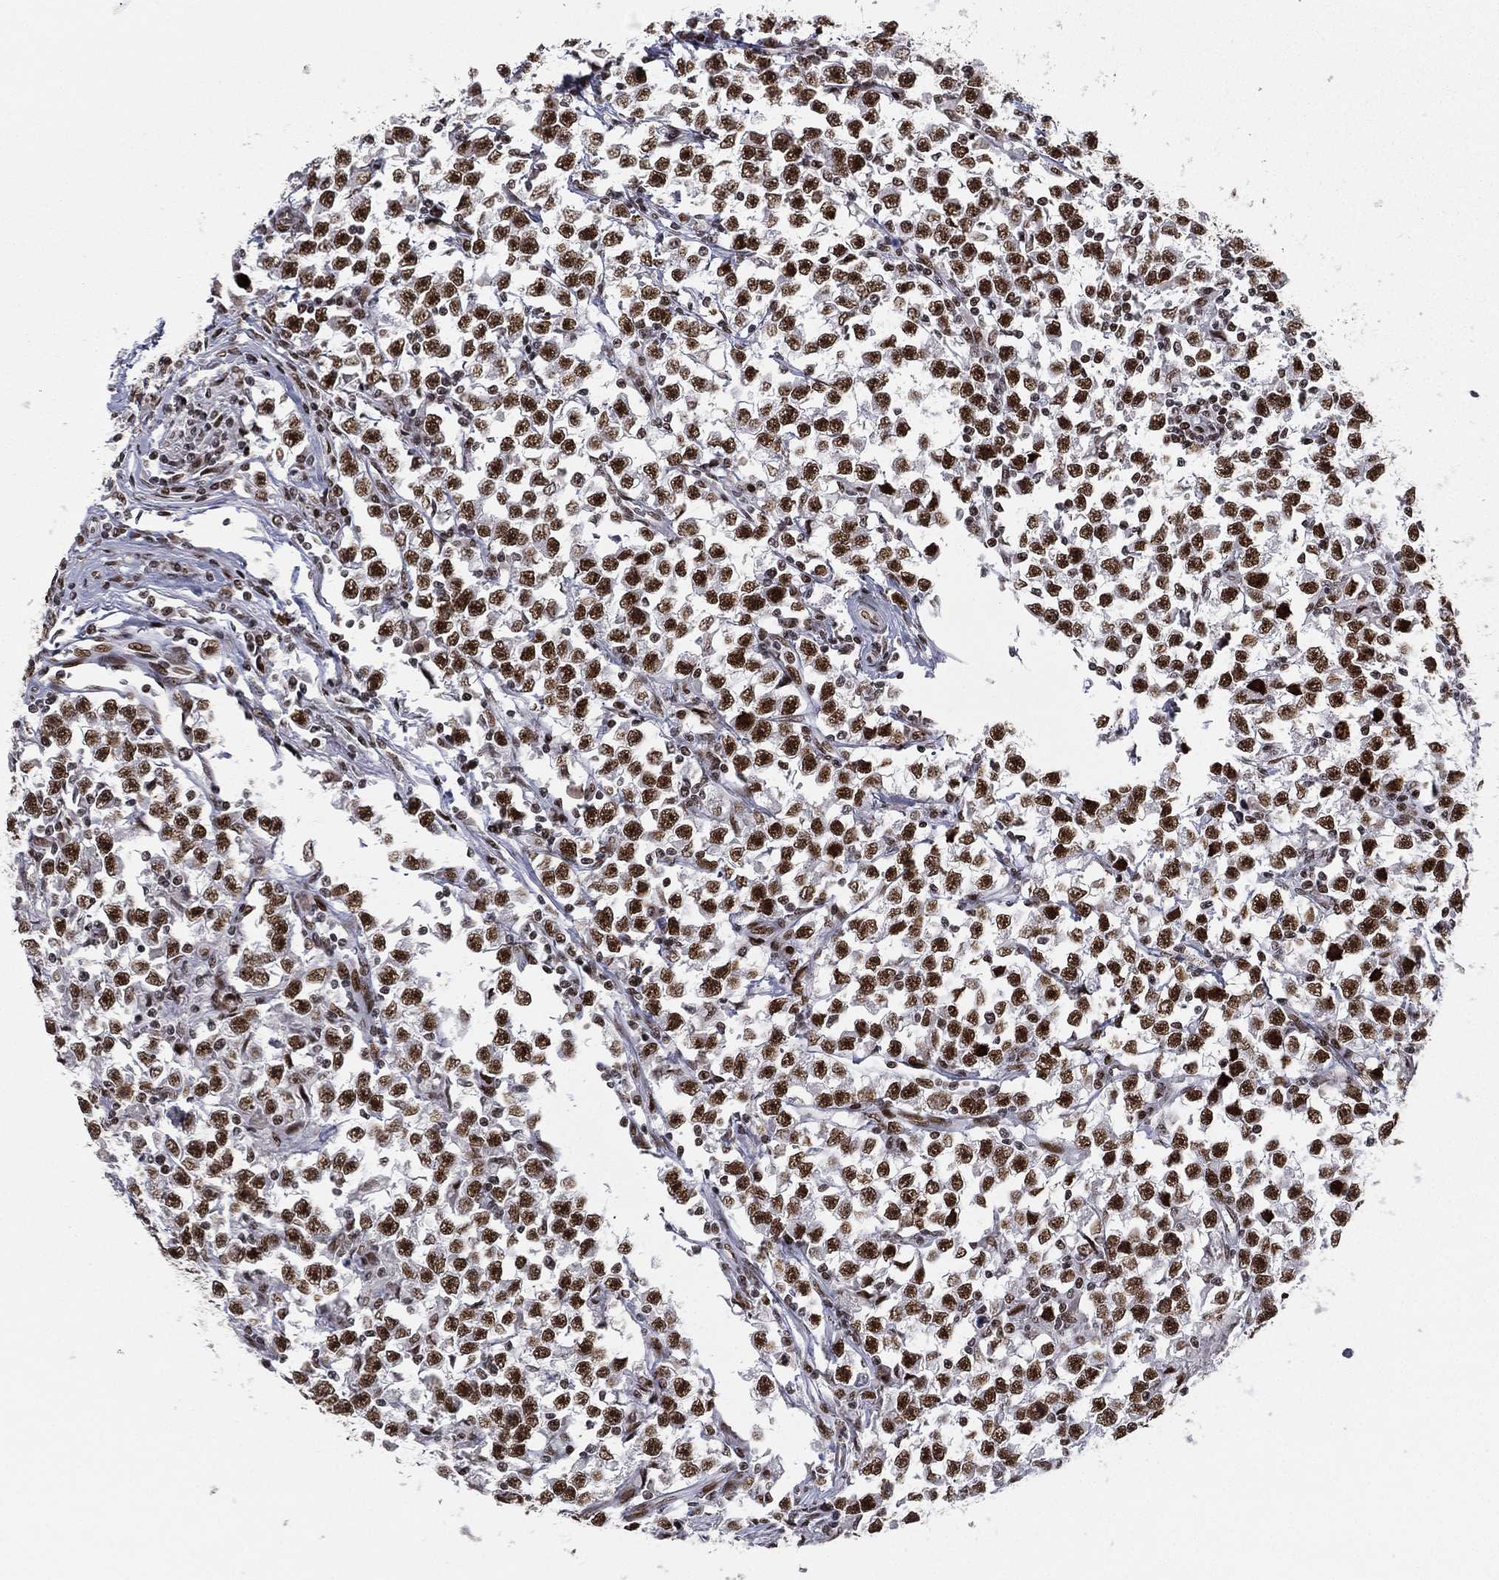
{"staining": {"intensity": "strong", "quantity": ">75%", "location": "nuclear"}, "tissue": "testis cancer", "cell_type": "Tumor cells", "image_type": "cancer", "snomed": [{"axis": "morphology", "description": "Seminoma, NOS"}, {"axis": "topography", "description": "Testis"}], "caption": "Tumor cells reveal strong nuclear positivity in approximately >75% of cells in seminoma (testis). Using DAB (3,3'-diaminobenzidine) (brown) and hematoxylin (blue) stains, captured at high magnification using brightfield microscopy.", "gene": "RTF1", "patient": {"sex": "male", "age": 33}}